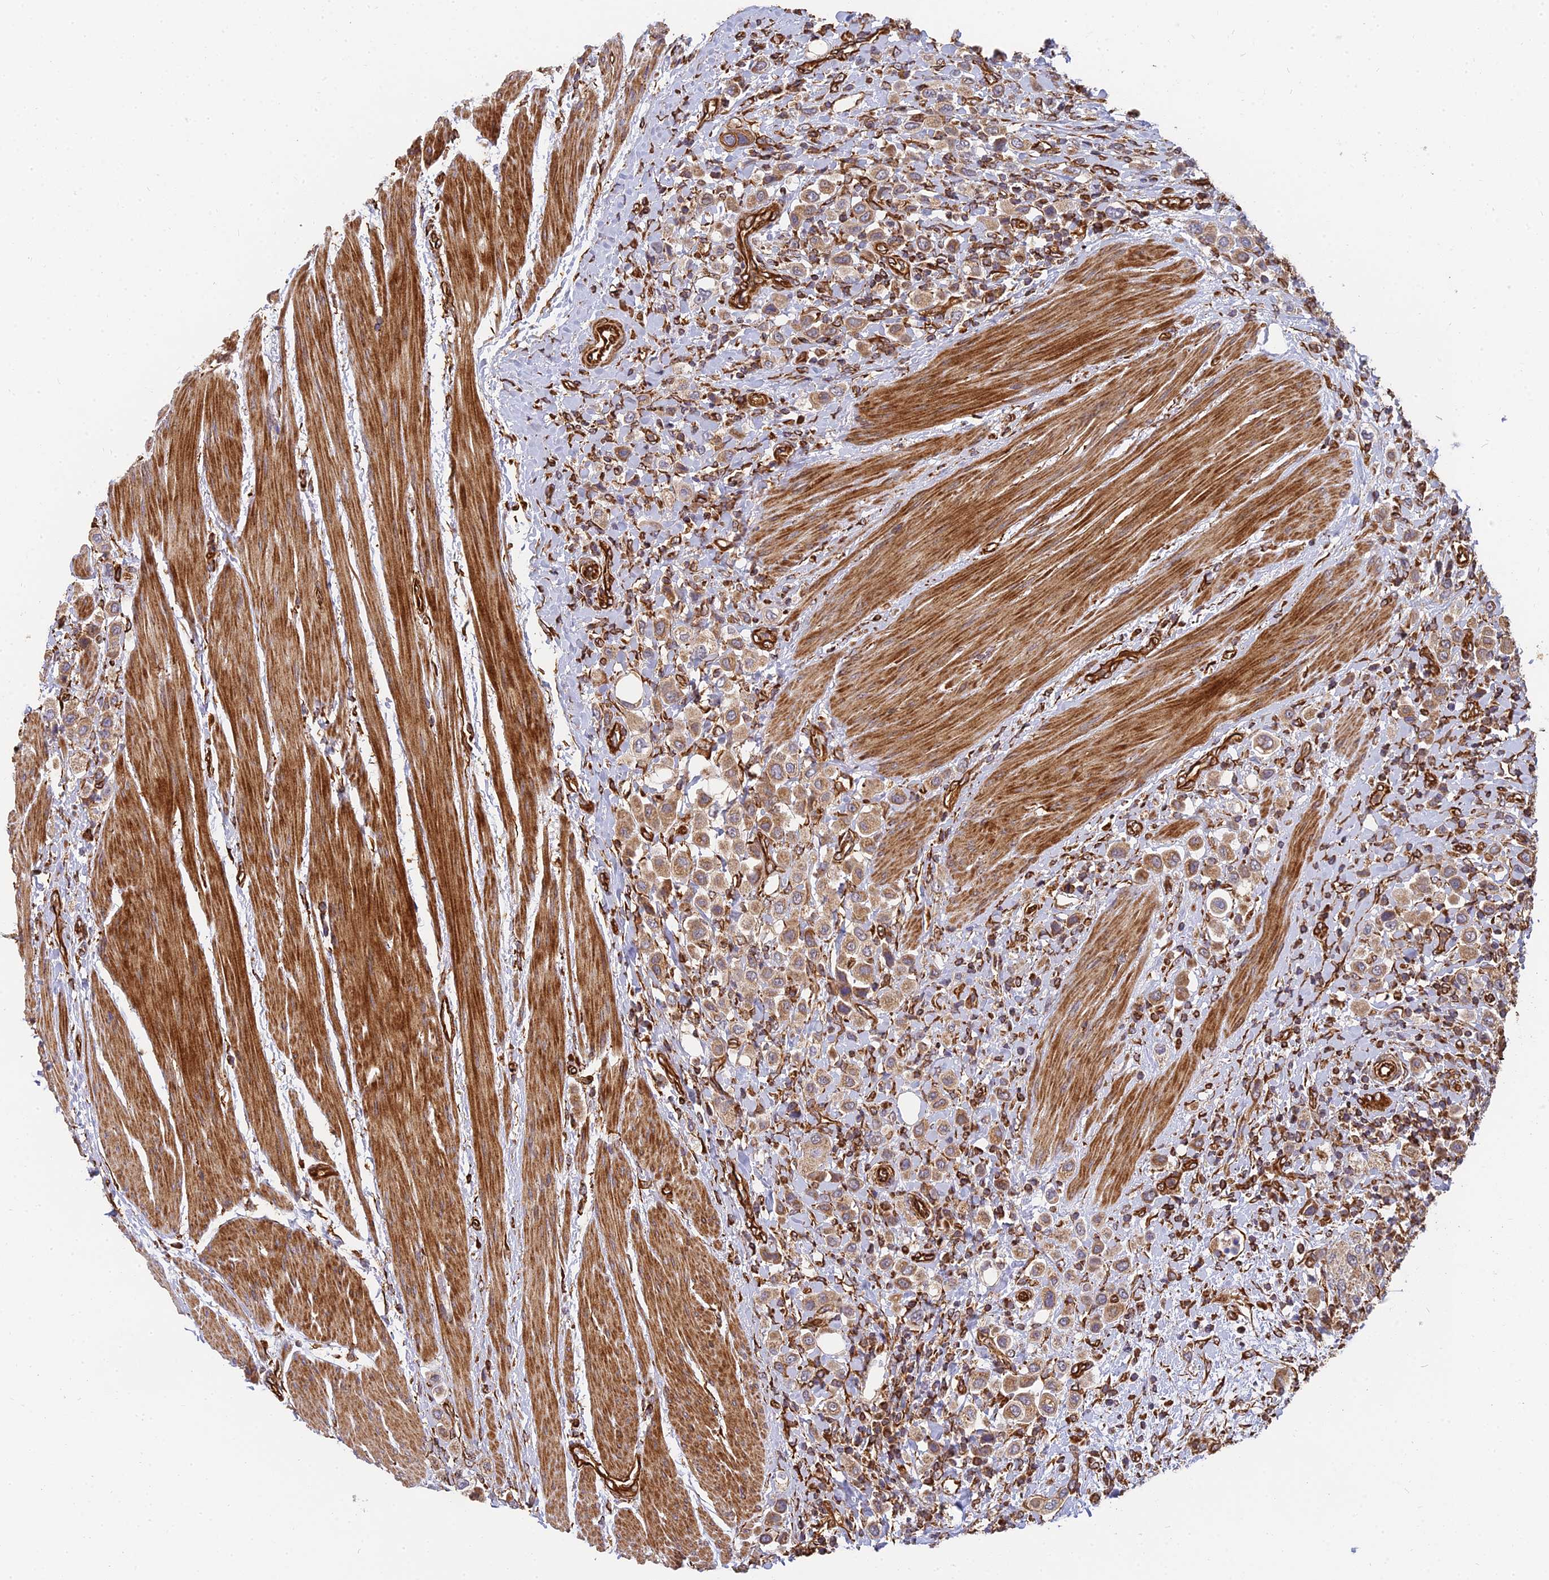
{"staining": {"intensity": "moderate", "quantity": ">75%", "location": "cytoplasmic/membranous"}, "tissue": "urothelial cancer", "cell_type": "Tumor cells", "image_type": "cancer", "snomed": [{"axis": "morphology", "description": "Urothelial carcinoma, High grade"}, {"axis": "topography", "description": "Urinary bladder"}], "caption": "Immunohistochemistry photomicrograph of human urothelial cancer stained for a protein (brown), which shows medium levels of moderate cytoplasmic/membranous positivity in approximately >75% of tumor cells.", "gene": "DSTYK", "patient": {"sex": "male", "age": 50}}